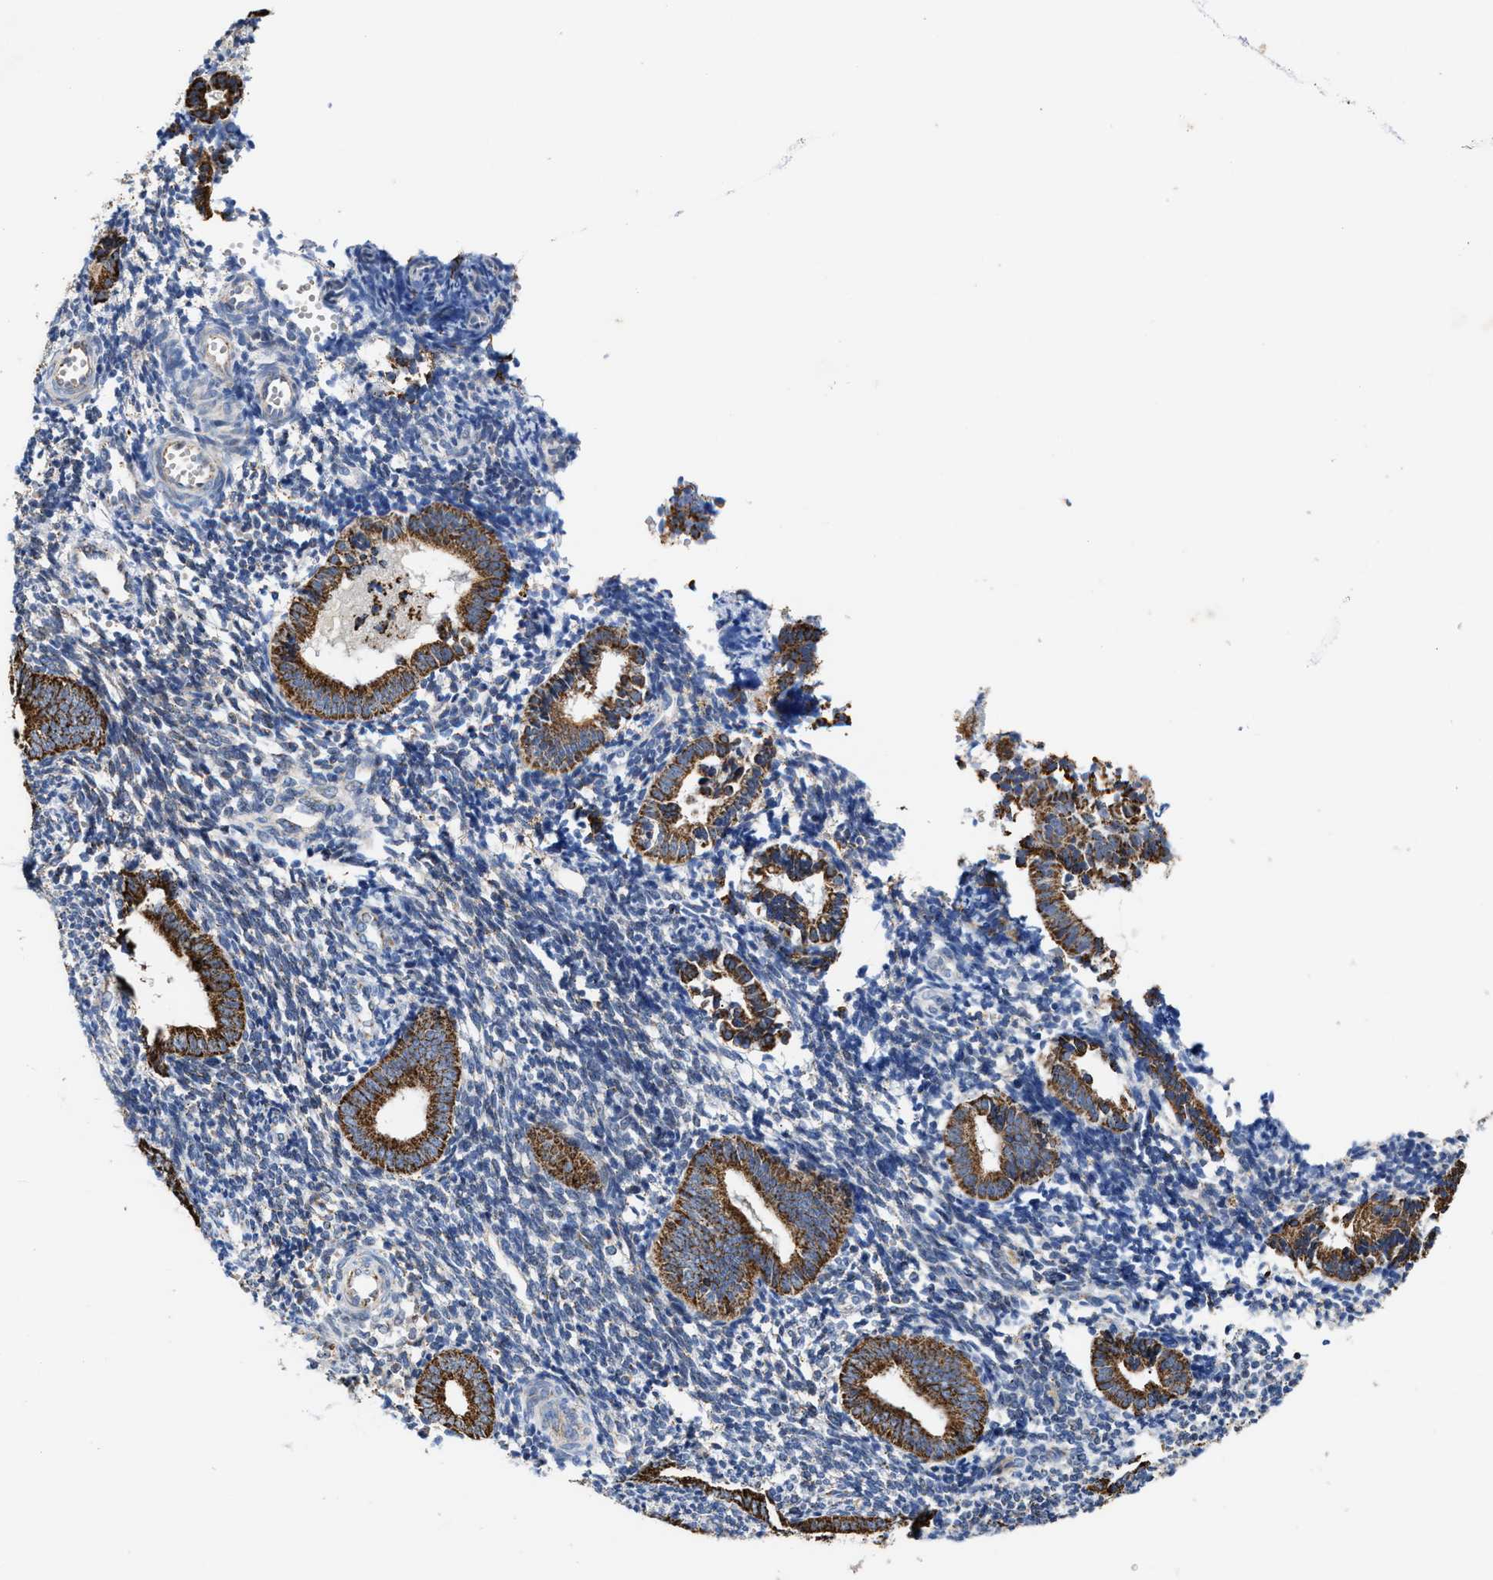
{"staining": {"intensity": "negative", "quantity": "none", "location": "none"}, "tissue": "endometrium", "cell_type": "Cells in endometrial stroma", "image_type": "normal", "snomed": [{"axis": "morphology", "description": "Normal tissue, NOS"}, {"axis": "topography", "description": "Uterus"}, {"axis": "topography", "description": "Endometrium"}], "caption": "Normal endometrium was stained to show a protein in brown. There is no significant positivity in cells in endometrial stroma.", "gene": "JAG1", "patient": {"sex": "female", "age": 33}}